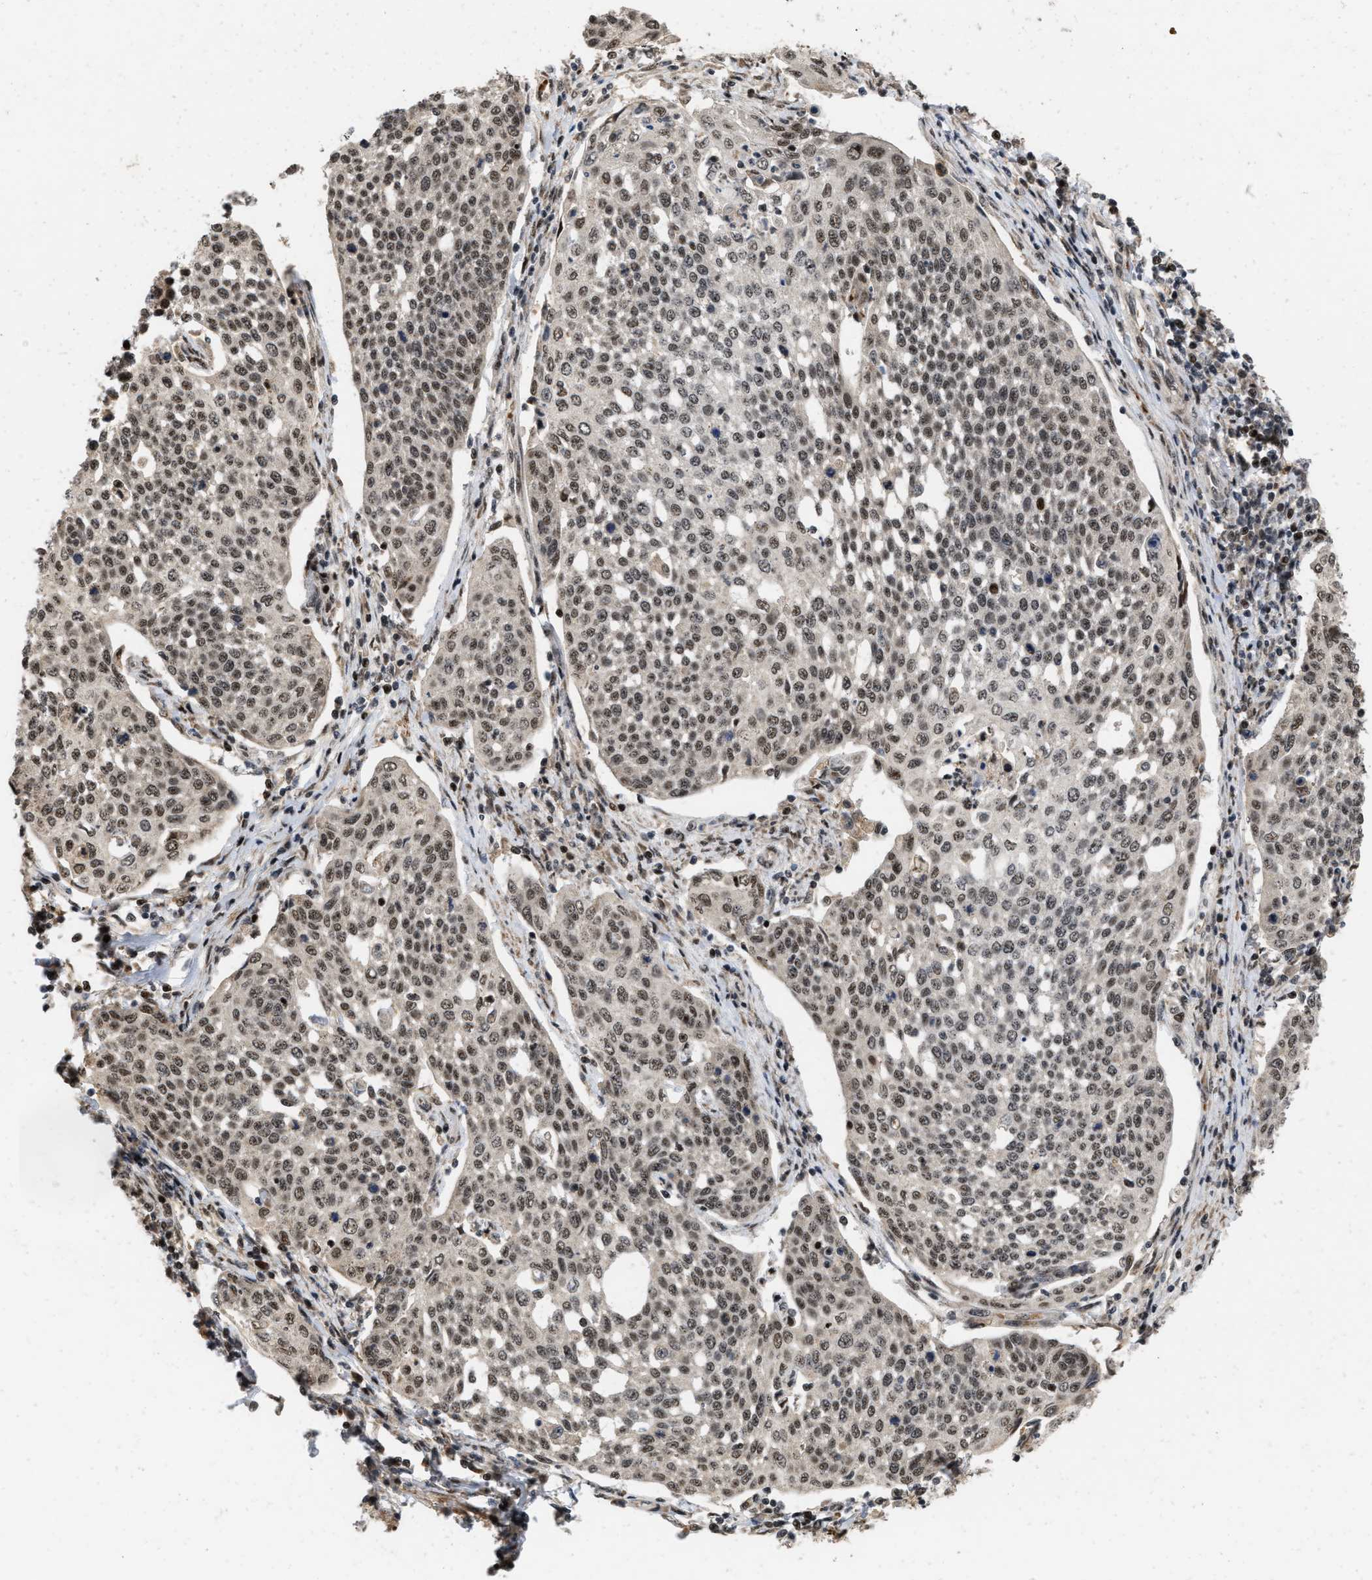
{"staining": {"intensity": "moderate", "quantity": ">75%", "location": "nuclear"}, "tissue": "cervical cancer", "cell_type": "Tumor cells", "image_type": "cancer", "snomed": [{"axis": "morphology", "description": "Squamous cell carcinoma, NOS"}, {"axis": "topography", "description": "Cervix"}], "caption": "A brown stain highlights moderate nuclear staining of a protein in cervical cancer tumor cells.", "gene": "ANKRD11", "patient": {"sex": "female", "age": 34}}